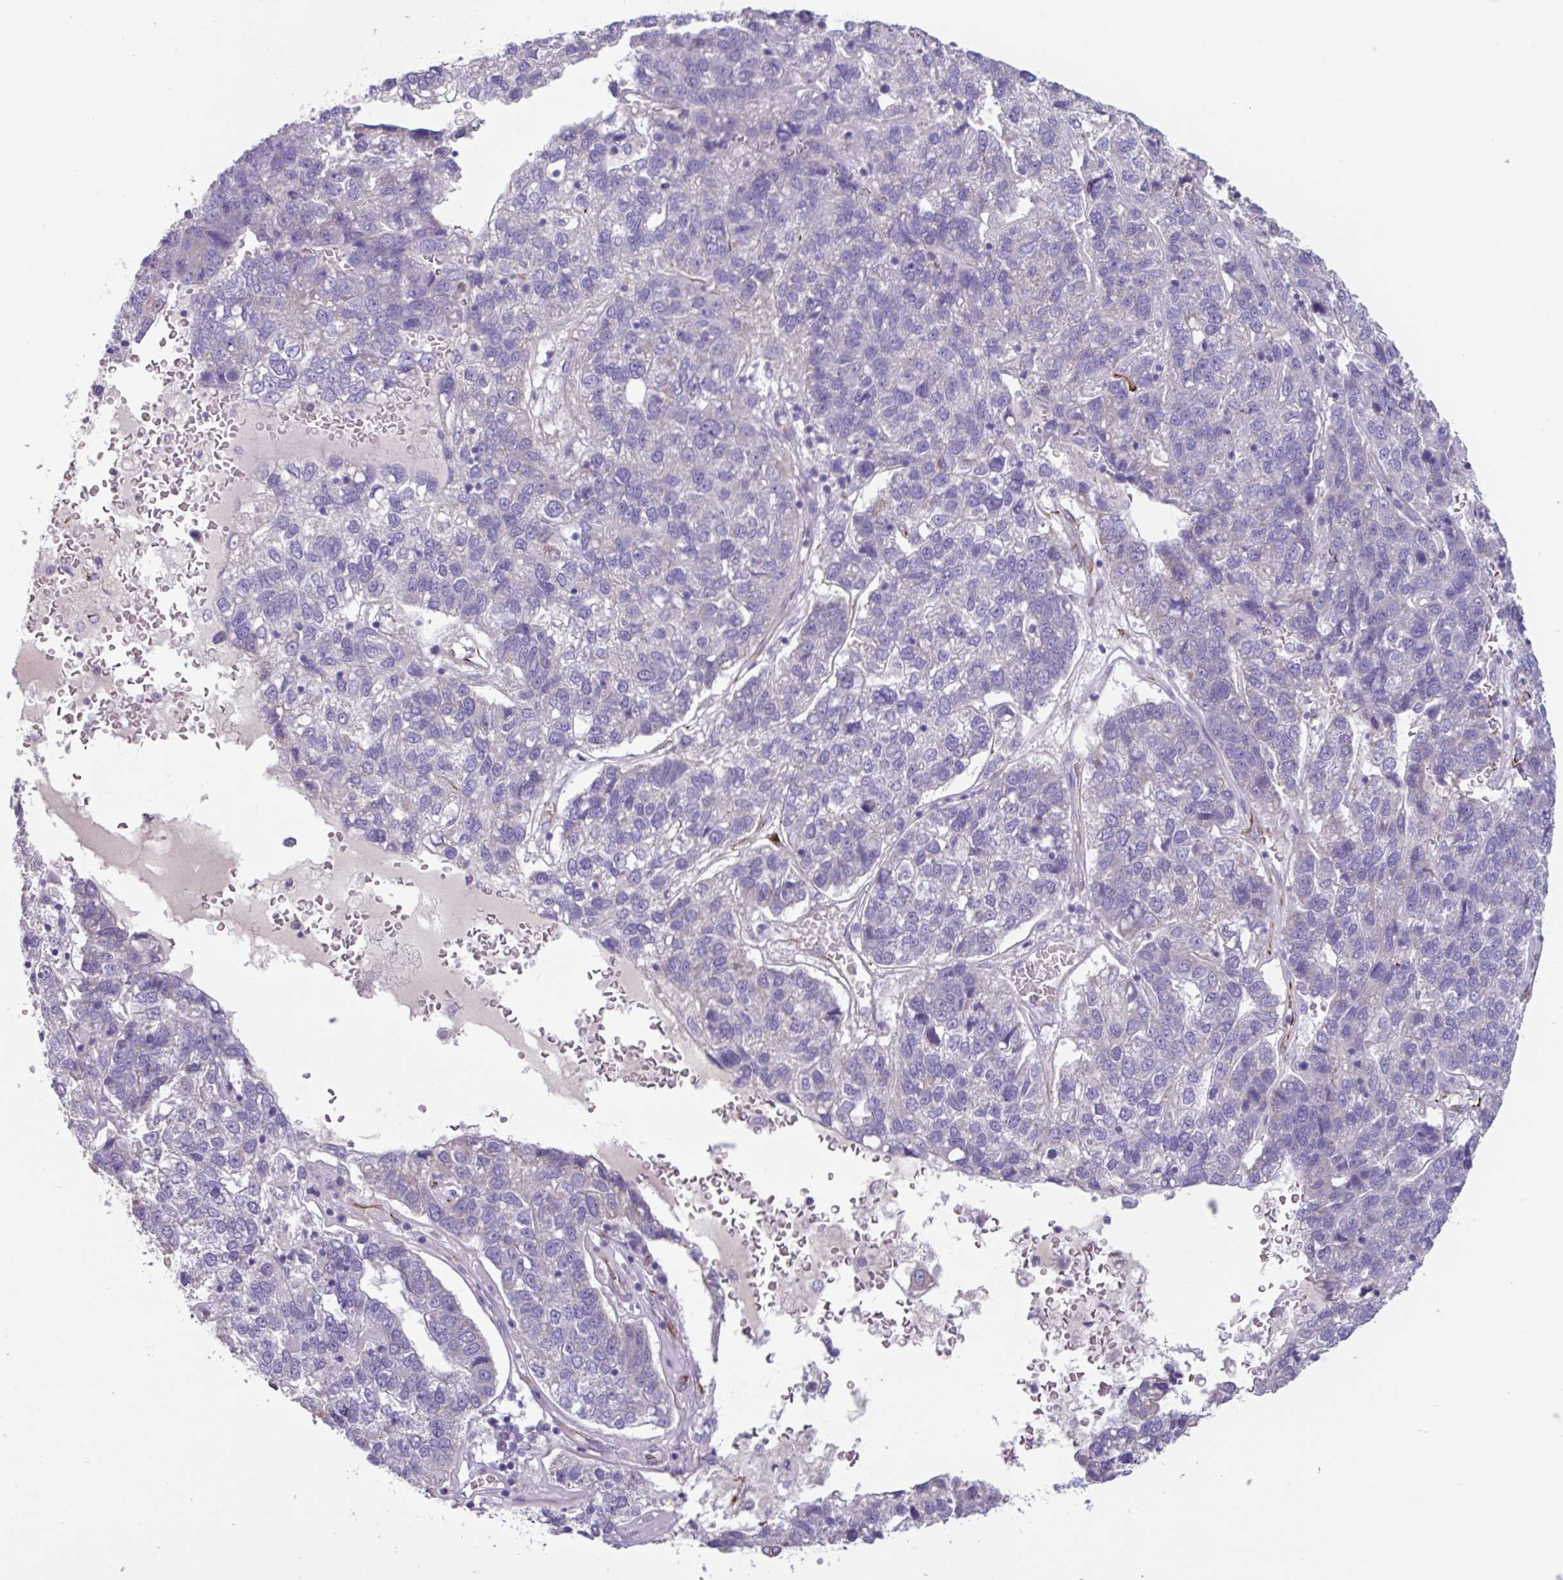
{"staining": {"intensity": "negative", "quantity": "none", "location": "none"}, "tissue": "pancreatic cancer", "cell_type": "Tumor cells", "image_type": "cancer", "snomed": [{"axis": "morphology", "description": "Adenocarcinoma, NOS"}, {"axis": "topography", "description": "Pancreas"}], "caption": "The micrograph exhibits no staining of tumor cells in adenocarcinoma (pancreatic). The staining was performed using DAB to visualize the protein expression in brown, while the nuclei were stained in blue with hematoxylin (Magnification: 20x).", "gene": "BTD", "patient": {"sex": "female", "age": 61}}